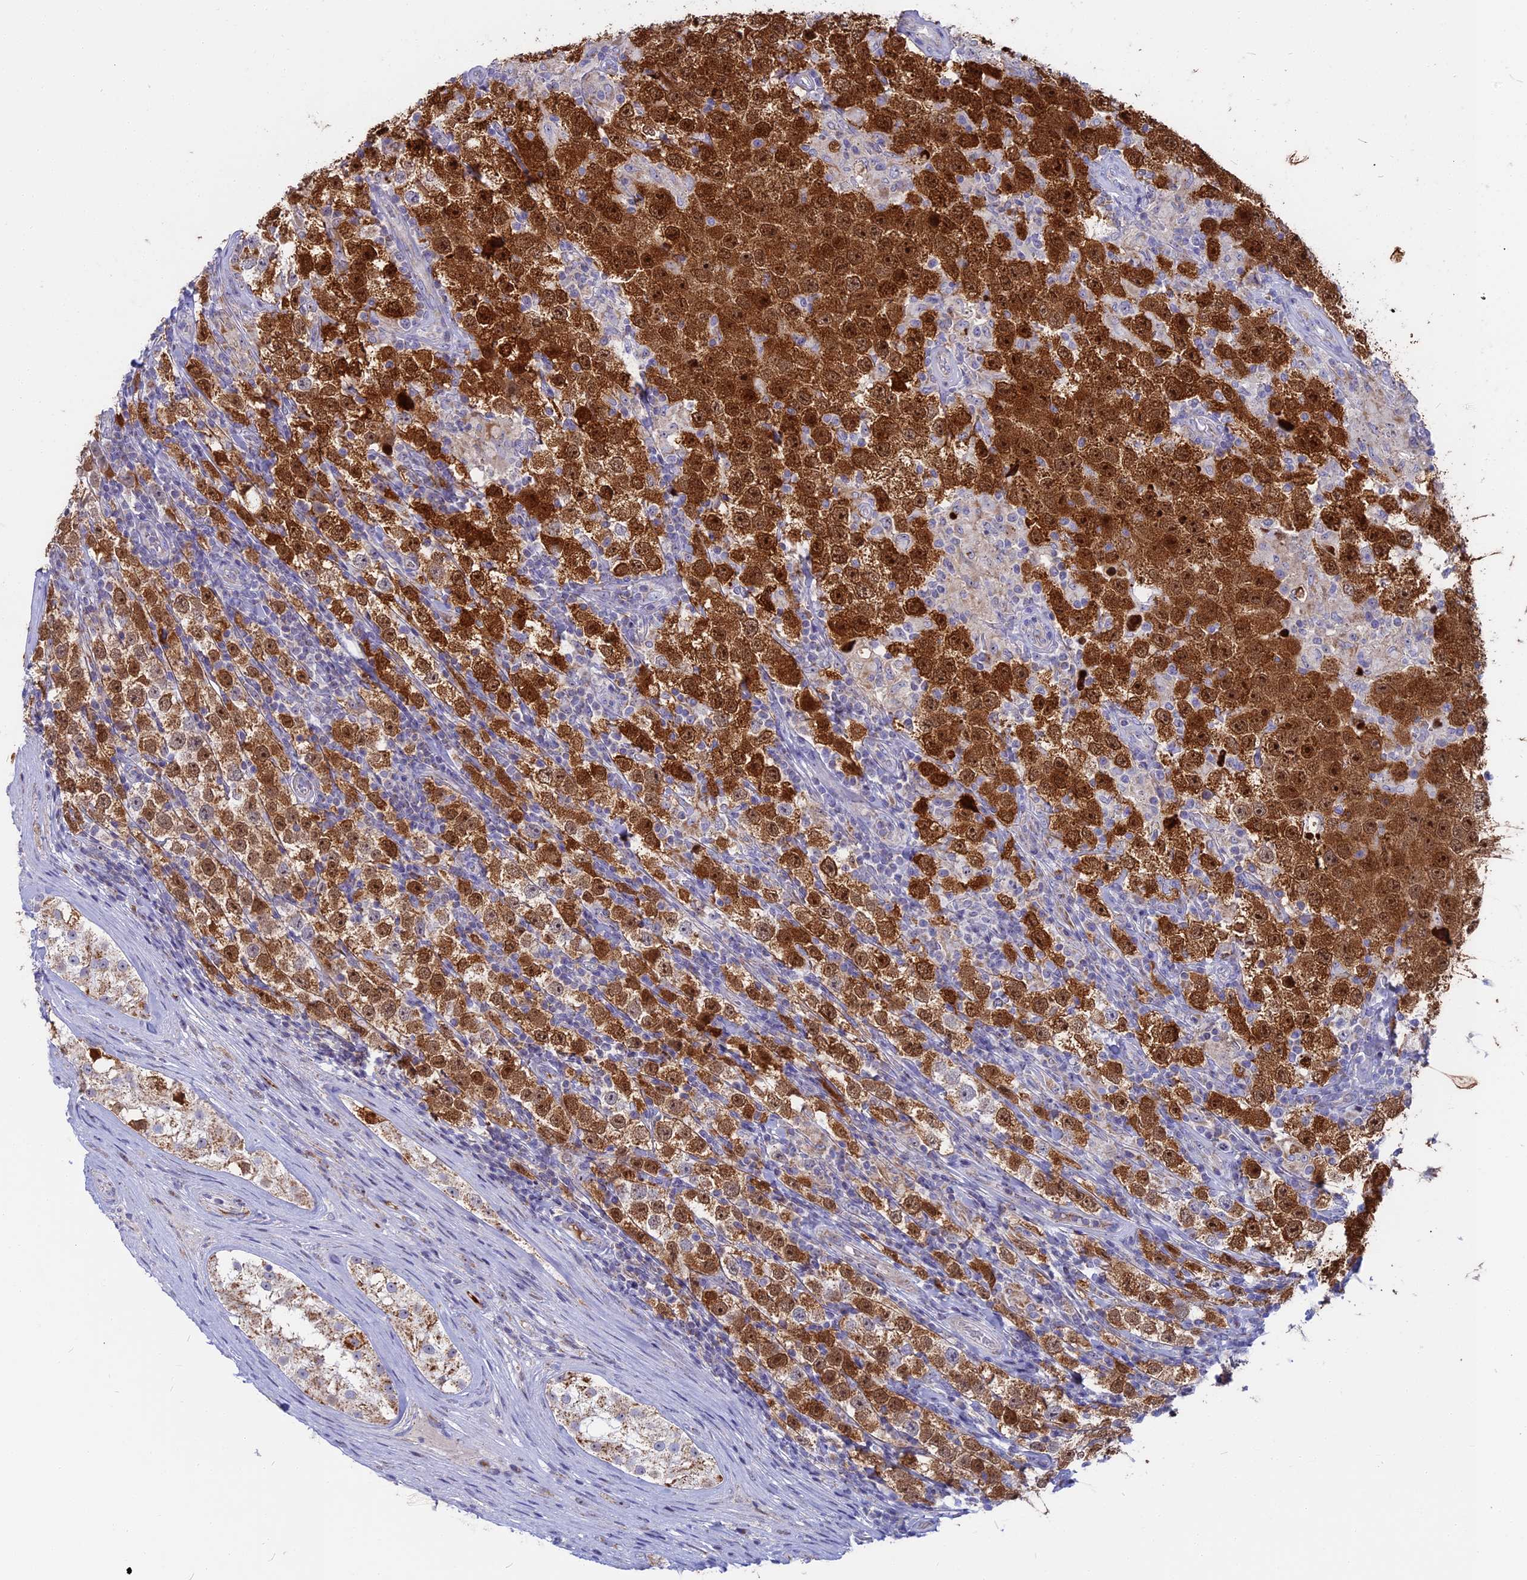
{"staining": {"intensity": "strong", "quantity": "25%-75%", "location": "cytoplasmic/membranous,nuclear"}, "tissue": "testis cancer", "cell_type": "Tumor cells", "image_type": "cancer", "snomed": [{"axis": "morphology", "description": "Normal tissue, NOS"}, {"axis": "morphology", "description": "Urothelial carcinoma, High grade"}, {"axis": "morphology", "description": "Seminoma, NOS"}, {"axis": "morphology", "description": "Carcinoma, Embryonal, NOS"}, {"axis": "topography", "description": "Urinary bladder"}, {"axis": "topography", "description": "Testis"}], "caption": "Human testis cancer stained with a protein marker reveals strong staining in tumor cells.", "gene": "DTWD1", "patient": {"sex": "male", "age": 41}}